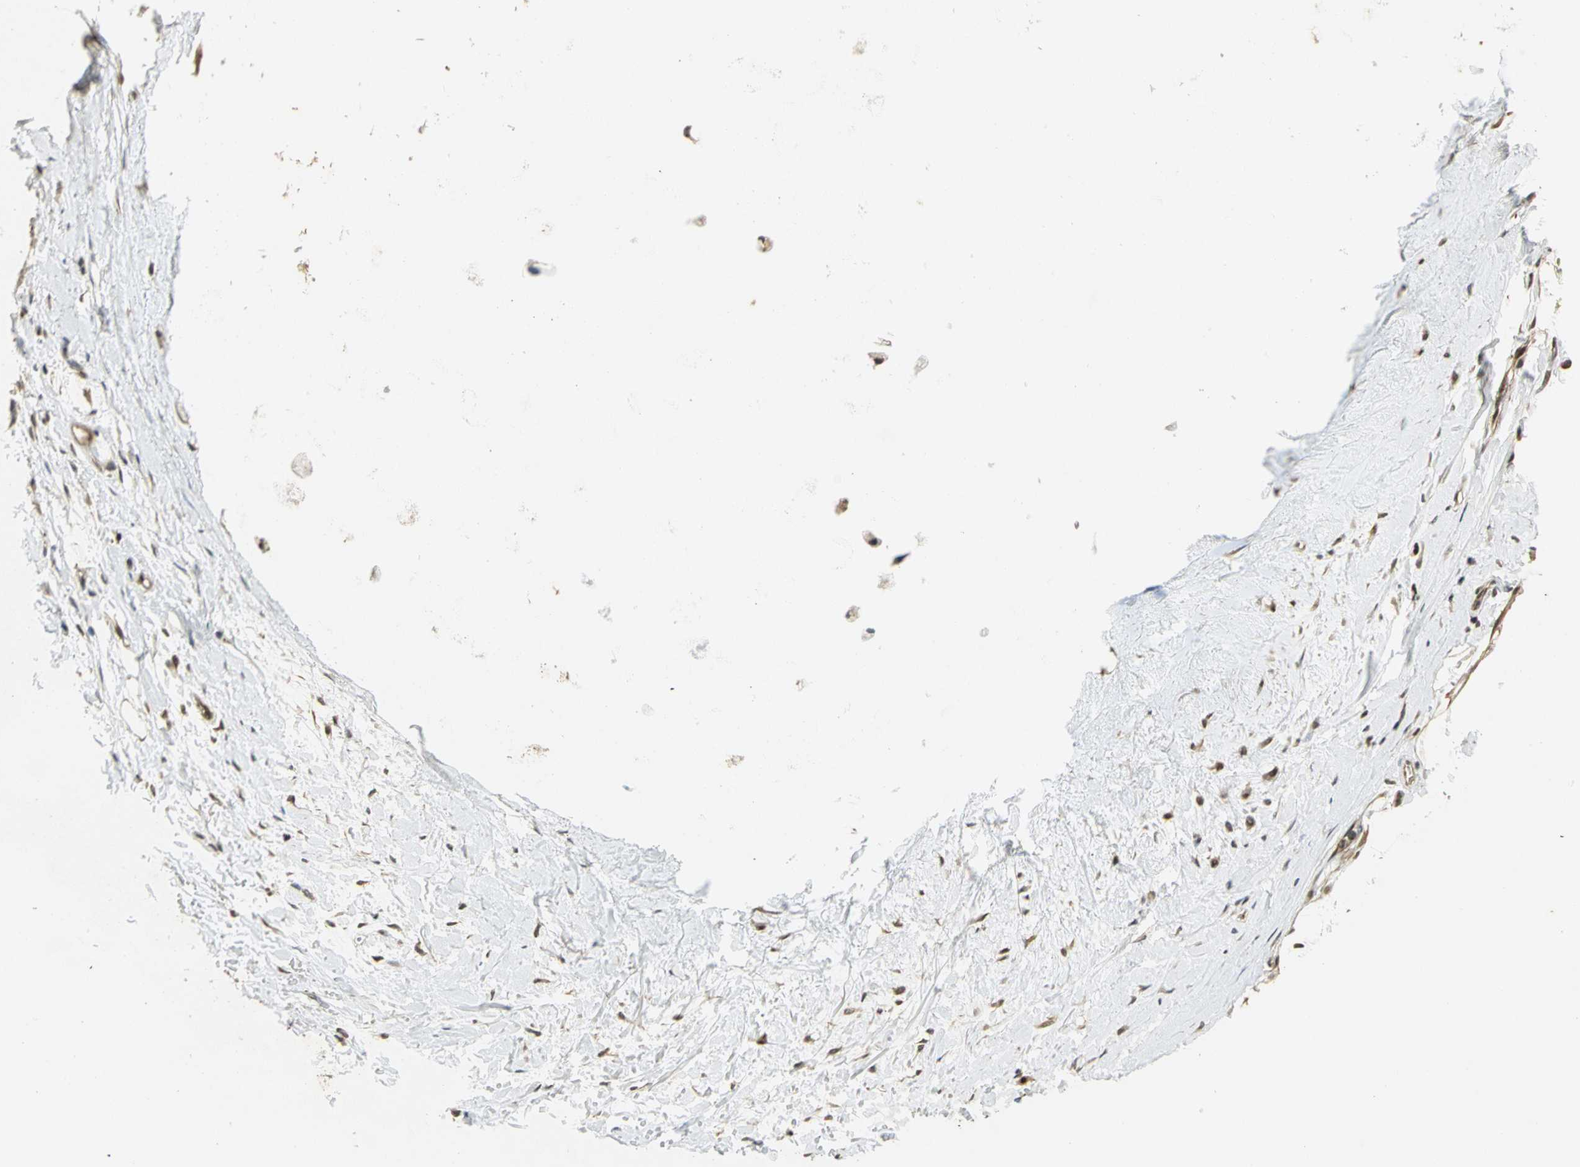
{"staining": {"intensity": "moderate", "quantity": ">75%", "location": "cytoplasmic/membranous,nuclear"}, "tissue": "adipose tissue", "cell_type": "Adipocytes", "image_type": "normal", "snomed": [{"axis": "morphology", "description": "Normal tissue, NOS"}, {"axis": "topography", "description": "Cartilage tissue"}, {"axis": "topography", "description": "Bronchus"}], "caption": "The image exhibits staining of normal adipose tissue, revealing moderate cytoplasmic/membranous,nuclear protein staining (brown color) within adipocytes. The protein is stained brown, and the nuclei are stained in blue (DAB IHC with brightfield microscopy, high magnification).", "gene": "ELF1", "patient": {"sex": "female", "age": 73}}